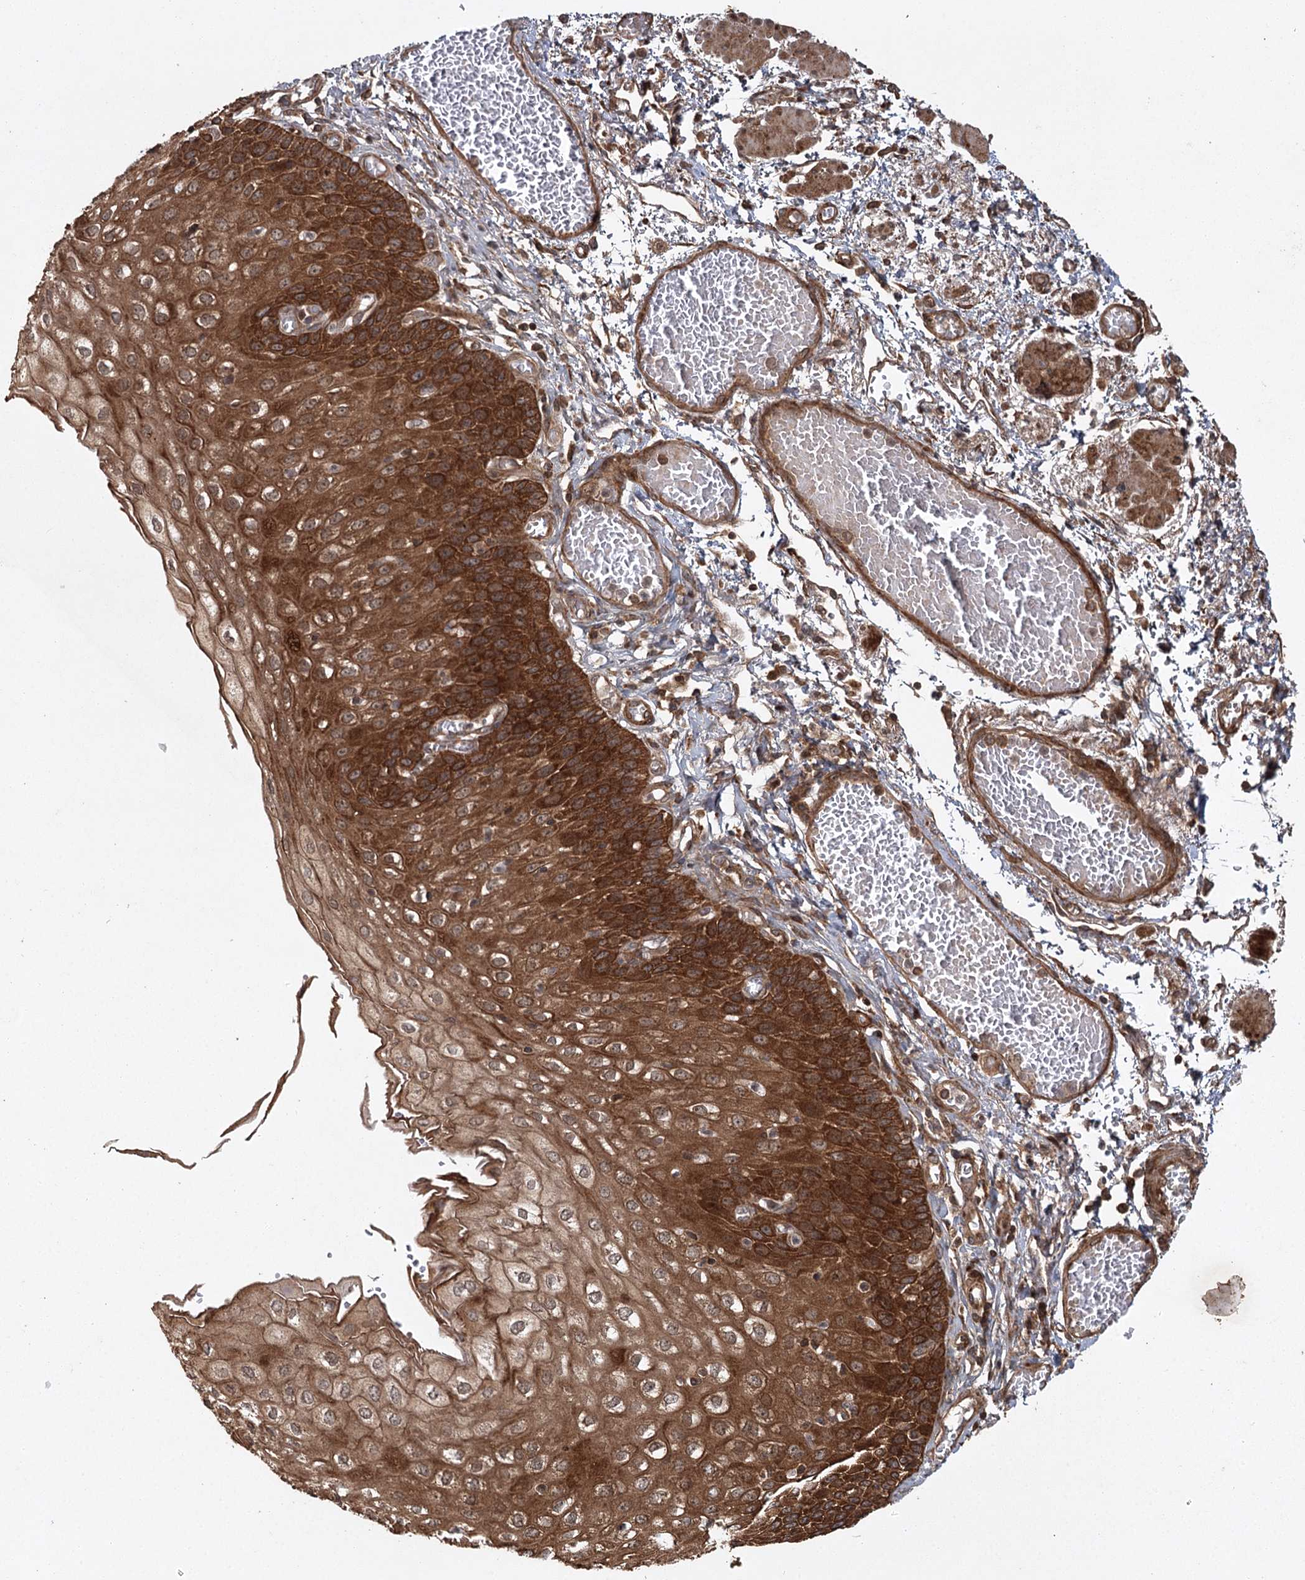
{"staining": {"intensity": "strong", "quantity": ">75%", "location": "cytoplasmic/membranous"}, "tissue": "esophagus", "cell_type": "Squamous epithelial cells", "image_type": "normal", "snomed": [{"axis": "morphology", "description": "Normal tissue, NOS"}, {"axis": "topography", "description": "Esophagus"}], "caption": "A high-resolution histopathology image shows IHC staining of benign esophagus, which displays strong cytoplasmic/membranous staining in about >75% of squamous epithelial cells. The protein of interest is shown in brown color, while the nuclei are stained blue.", "gene": "RPAP3", "patient": {"sex": "male", "age": 81}}